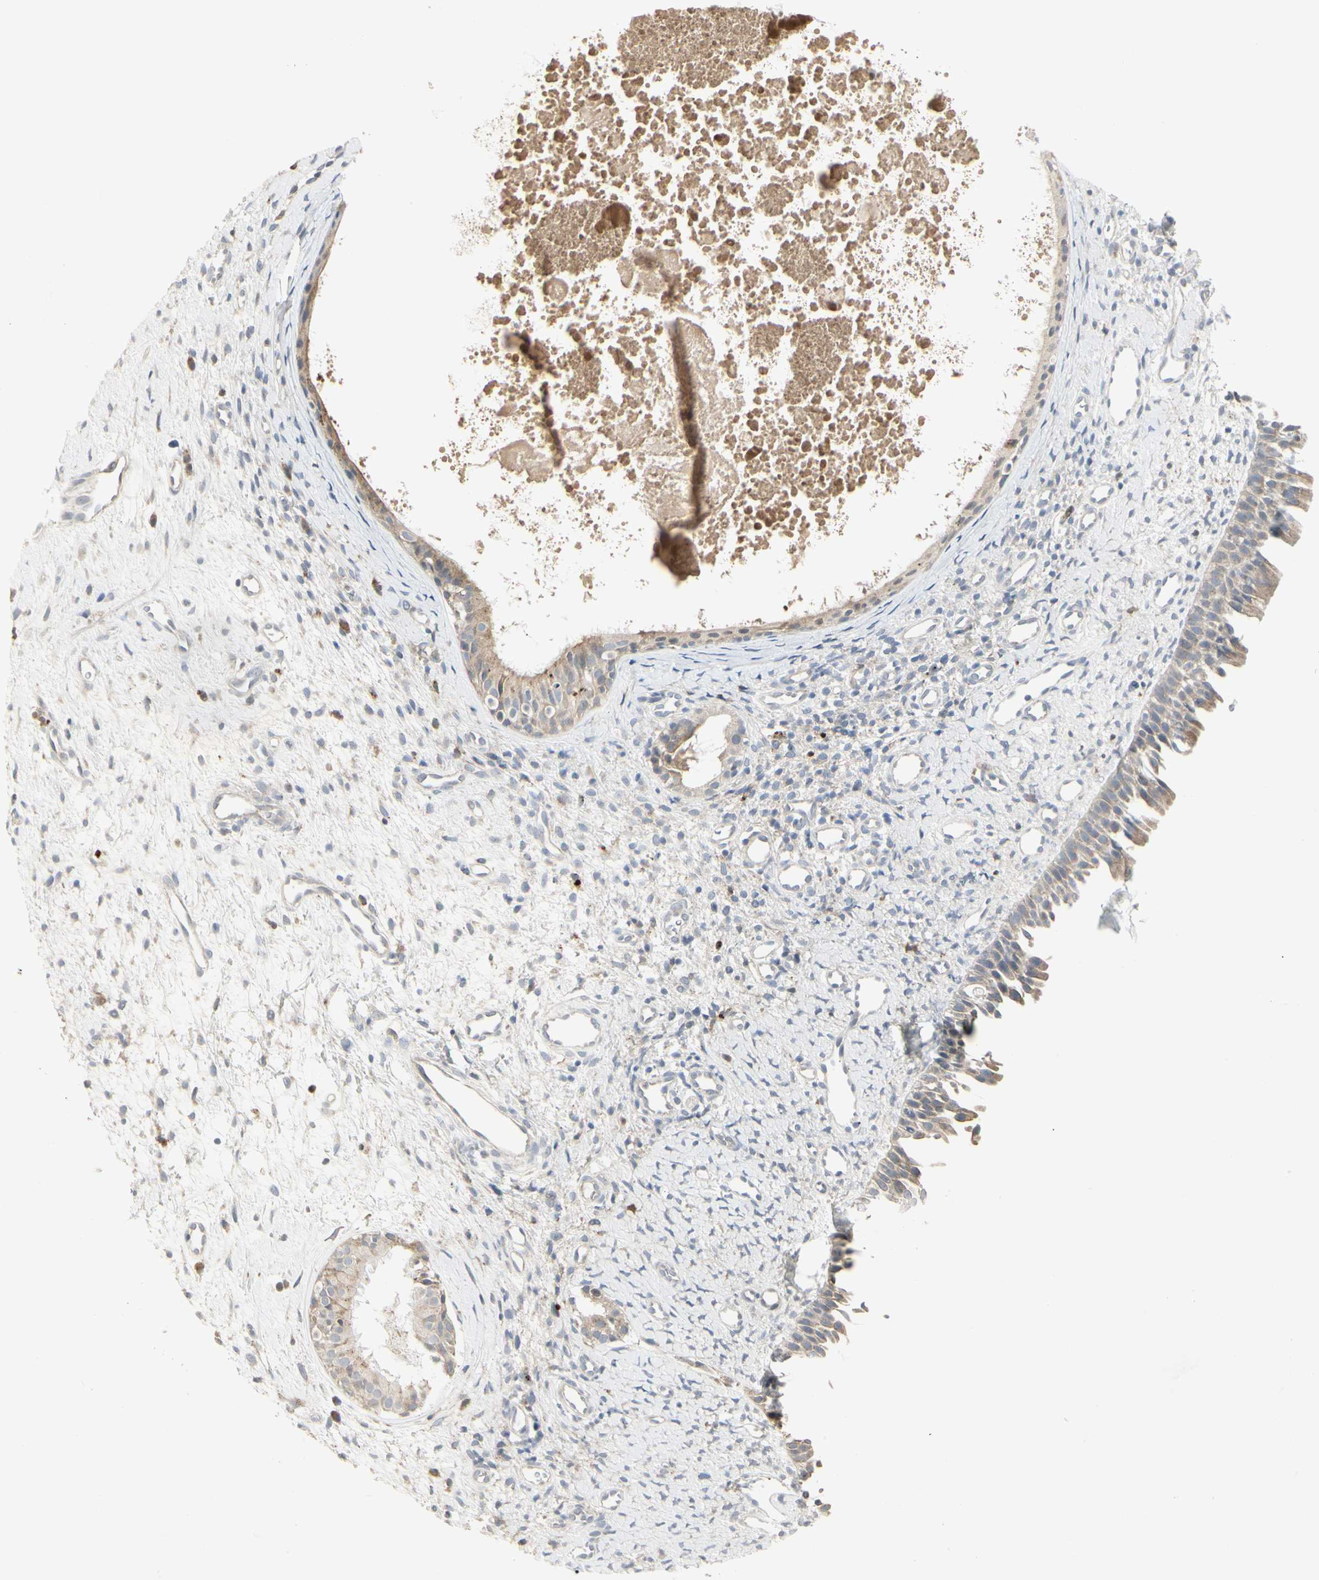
{"staining": {"intensity": "weak", "quantity": "25%-75%", "location": "cytoplasmic/membranous"}, "tissue": "nasopharynx", "cell_type": "Respiratory epithelial cells", "image_type": "normal", "snomed": [{"axis": "morphology", "description": "Normal tissue, NOS"}, {"axis": "topography", "description": "Nasopharynx"}], "caption": "Protein expression by immunohistochemistry (IHC) displays weak cytoplasmic/membranous expression in about 25%-75% of respiratory epithelial cells in benign nasopharynx.", "gene": "GRN", "patient": {"sex": "male", "age": 22}}